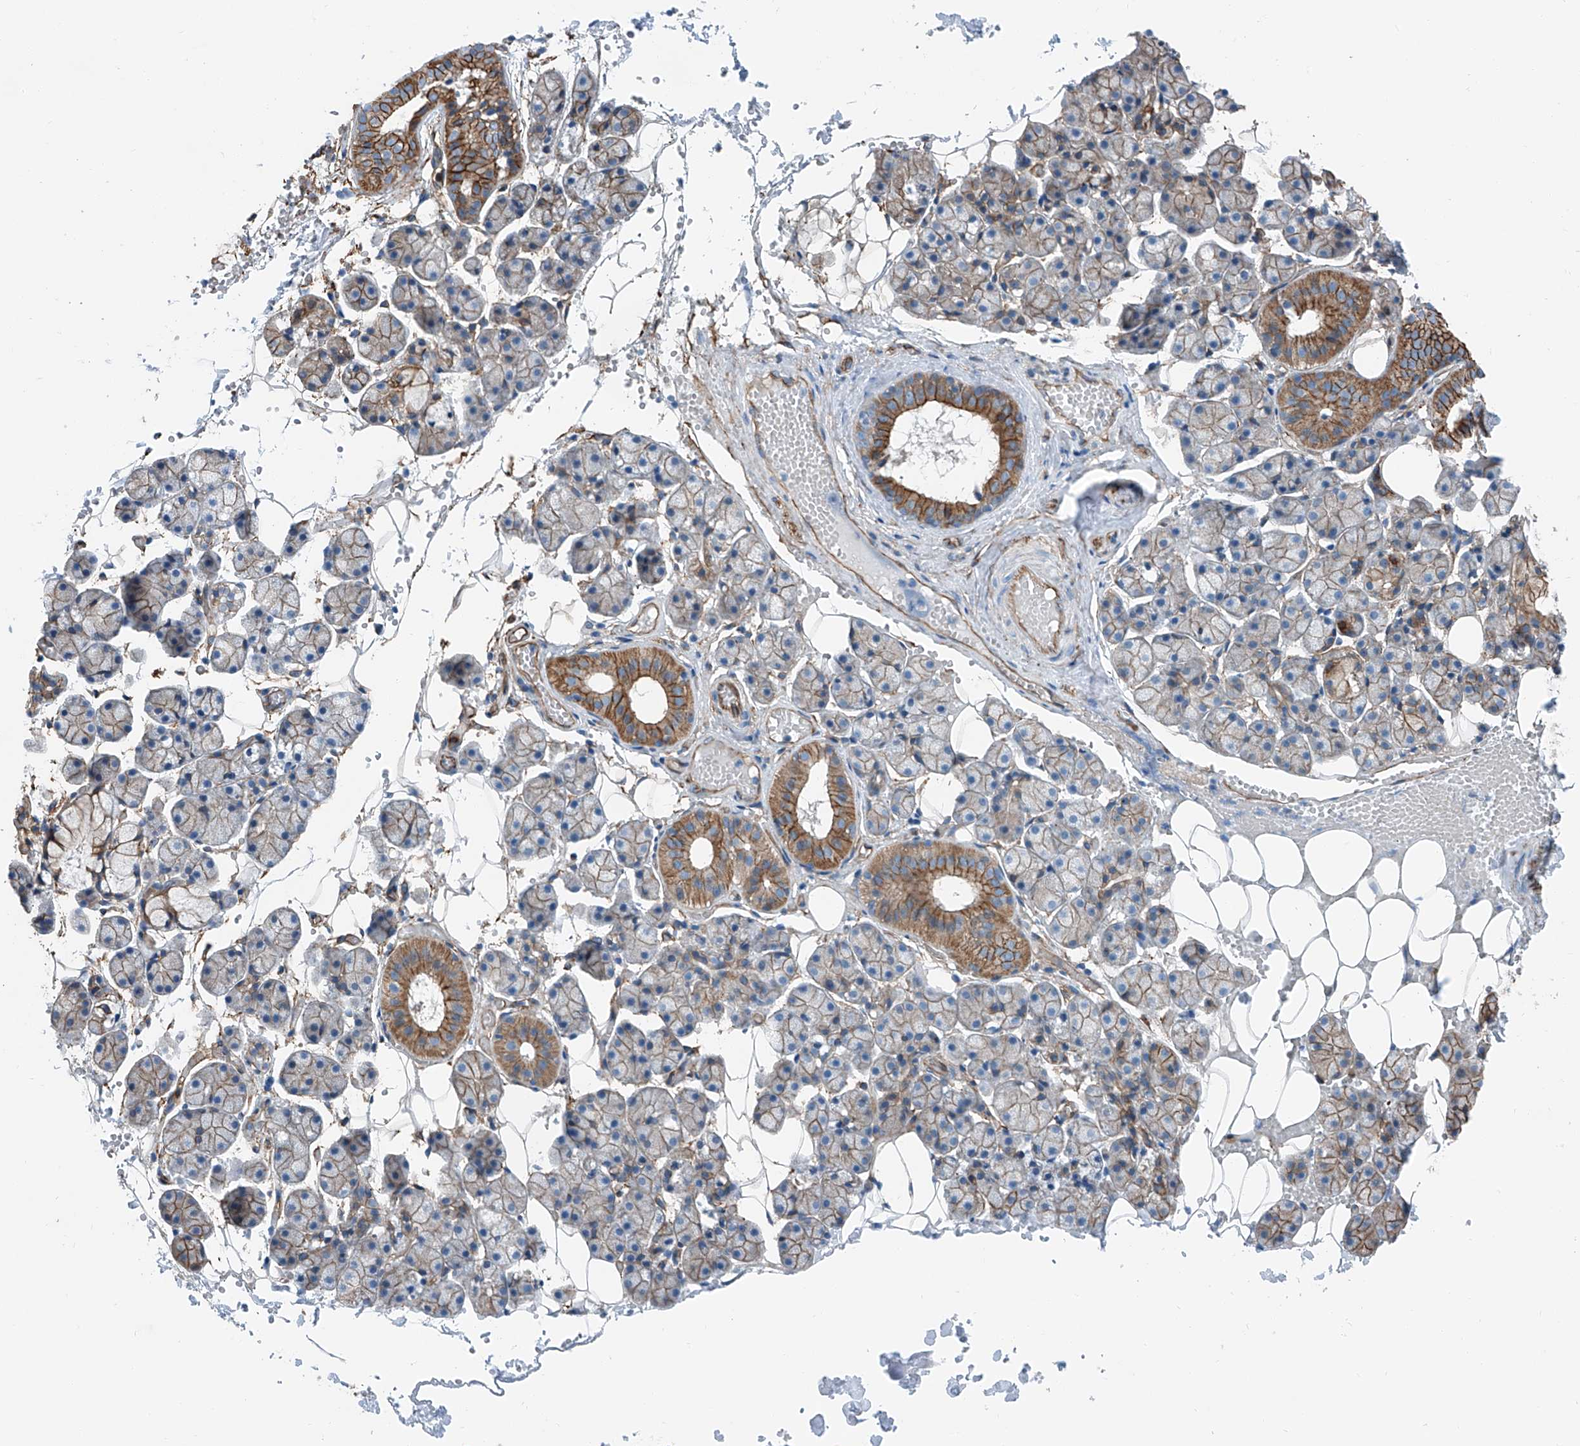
{"staining": {"intensity": "moderate", "quantity": ">75%", "location": "cytoplasmic/membranous"}, "tissue": "salivary gland", "cell_type": "Glandular cells", "image_type": "normal", "snomed": [{"axis": "morphology", "description": "Normal tissue, NOS"}, {"axis": "topography", "description": "Salivary gland"}], "caption": "Salivary gland stained for a protein demonstrates moderate cytoplasmic/membranous positivity in glandular cells. Nuclei are stained in blue.", "gene": "THEMIS2", "patient": {"sex": "female", "age": 33}}